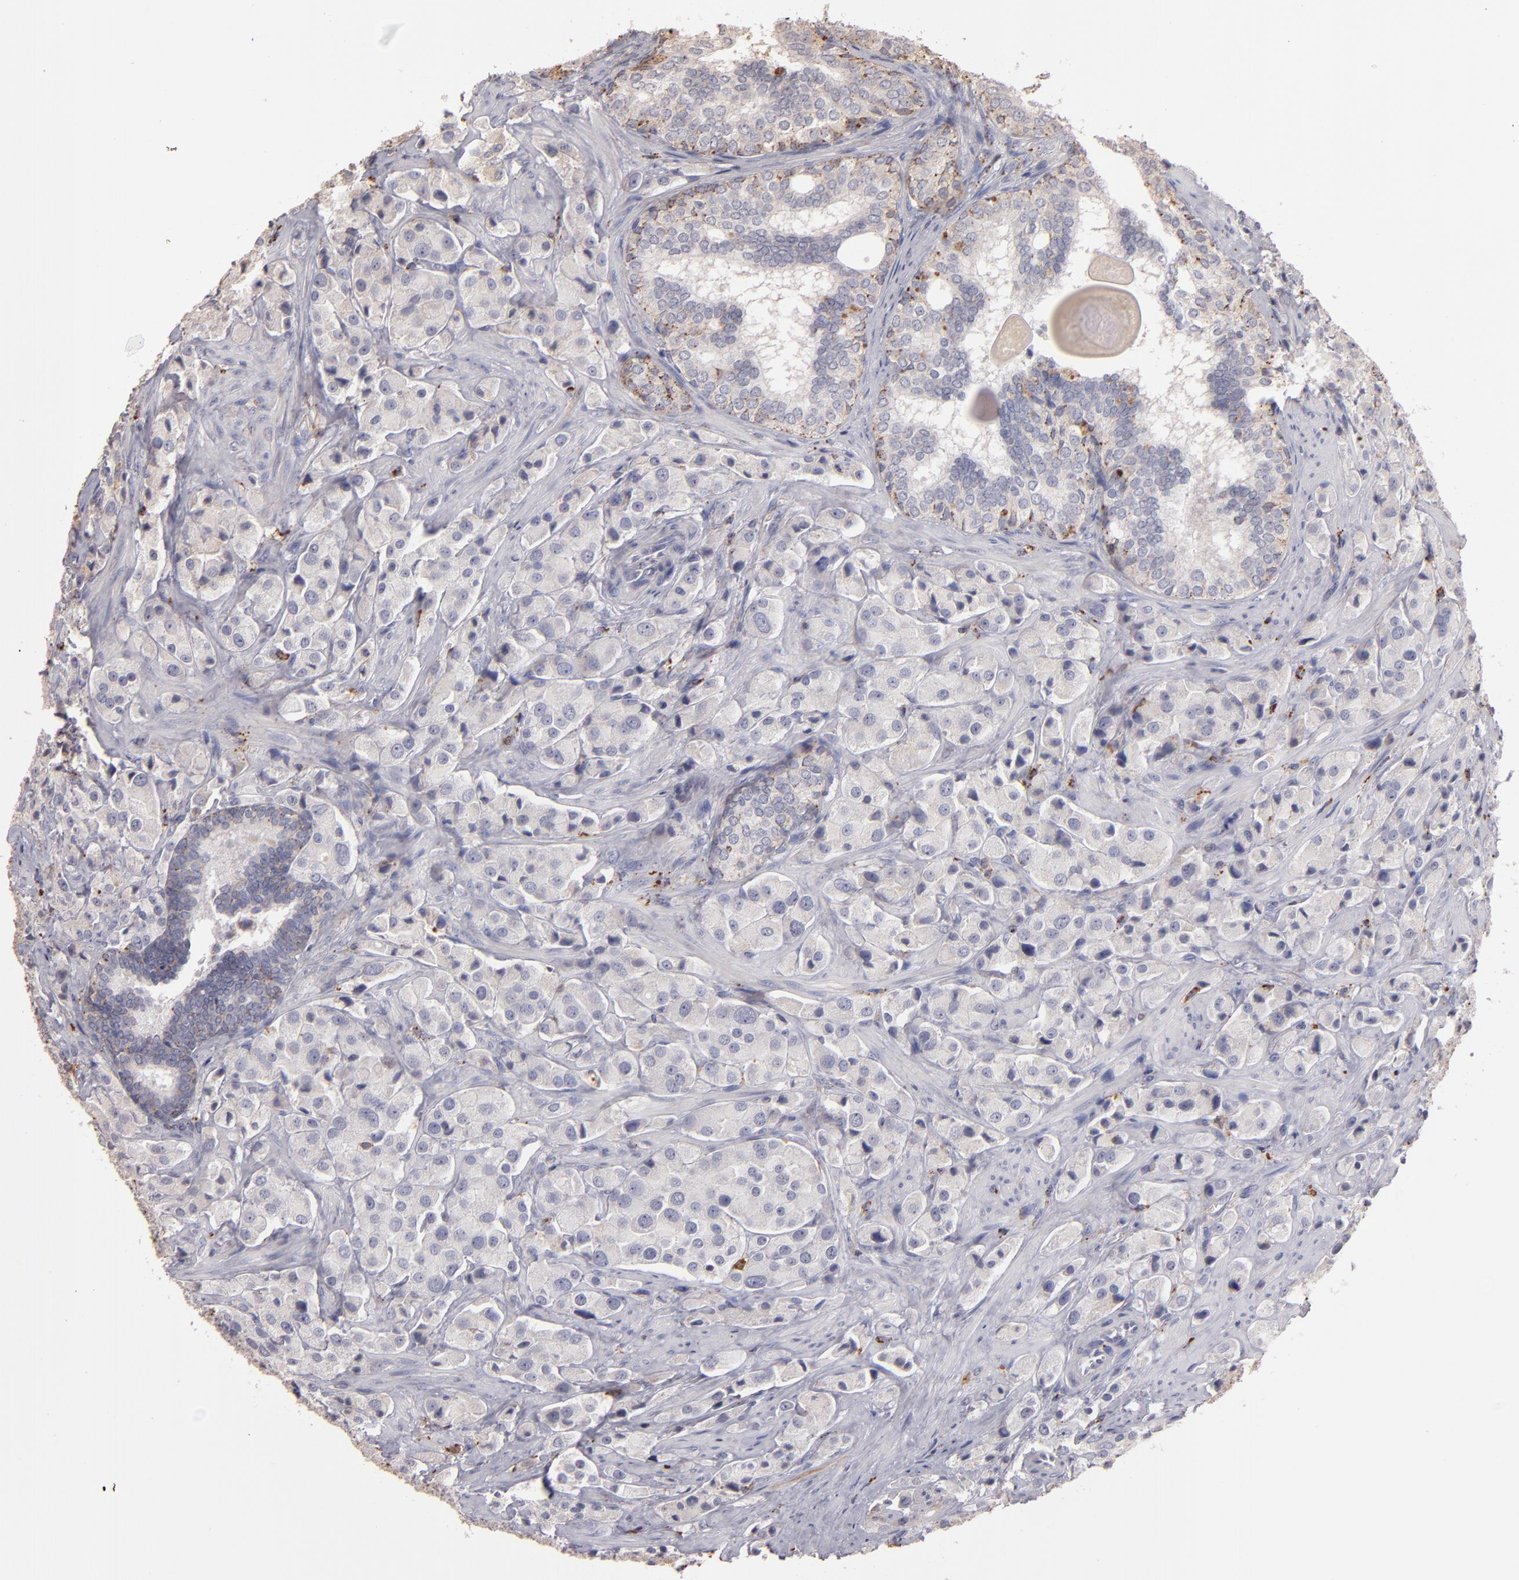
{"staining": {"intensity": "negative", "quantity": "none", "location": "none"}, "tissue": "prostate cancer", "cell_type": "Tumor cells", "image_type": "cancer", "snomed": [{"axis": "morphology", "description": "Adenocarcinoma, Medium grade"}, {"axis": "topography", "description": "Prostate"}], "caption": "This is an IHC image of prostate adenocarcinoma (medium-grade). There is no expression in tumor cells.", "gene": "TRAF1", "patient": {"sex": "male", "age": 70}}